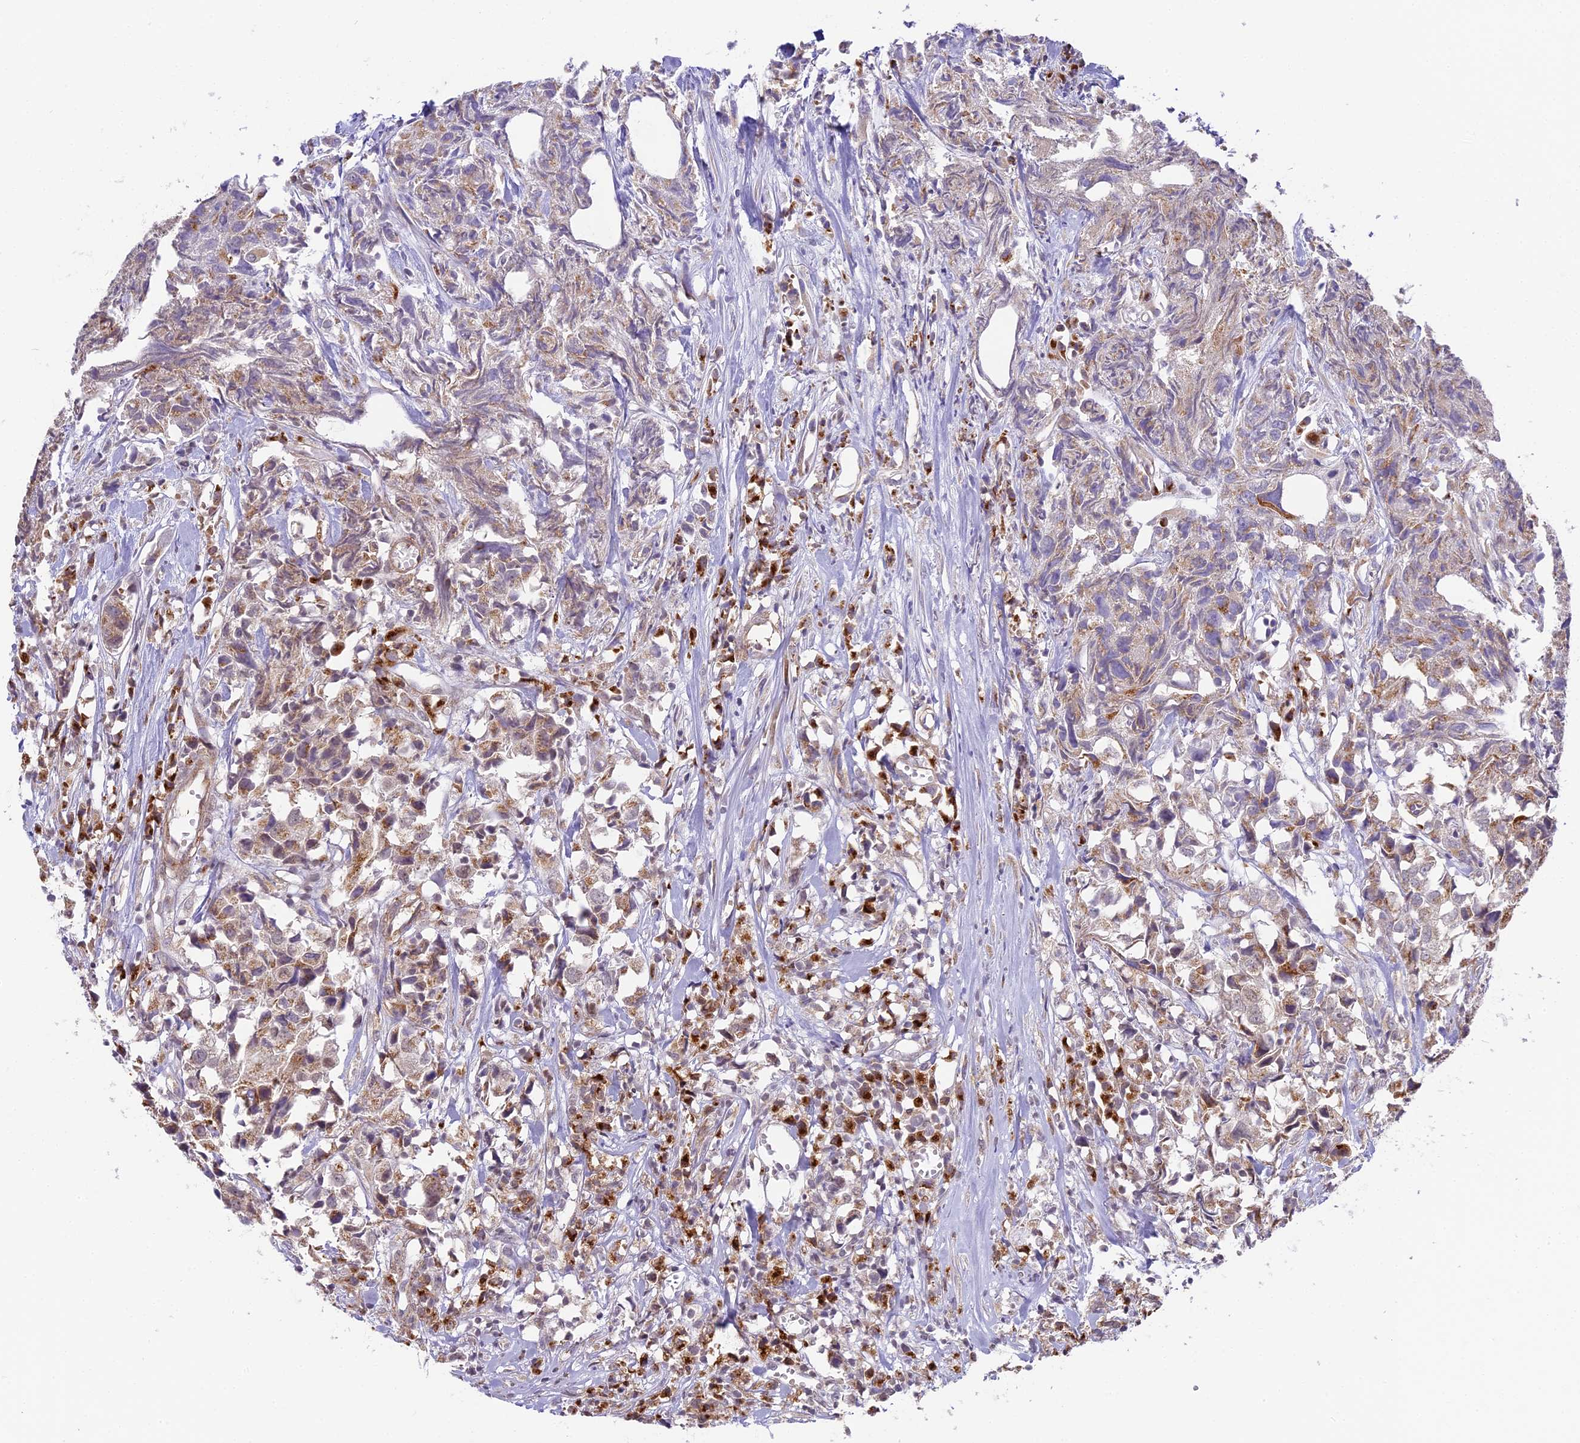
{"staining": {"intensity": "weak", "quantity": ">75%", "location": "cytoplasmic/membranous"}, "tissue": "urothelial cancer", "cell_type": "Tumor cells", "image_type": "cancer", "snomed": [{"axis": "morphology", "description": "Urothelial carcinoma, High grade"}, {"axis": "topography", "description": "Urinary bladder"}], "caption": "This micrograph reveals IHC staining of high-grade urothelial carcinoma, with low weak cytoplasmic/membranous positivity in approximately >75% of tumor cells.", "gene": "HEATR5B", "patient": {"sex": "female", "age": 75}}